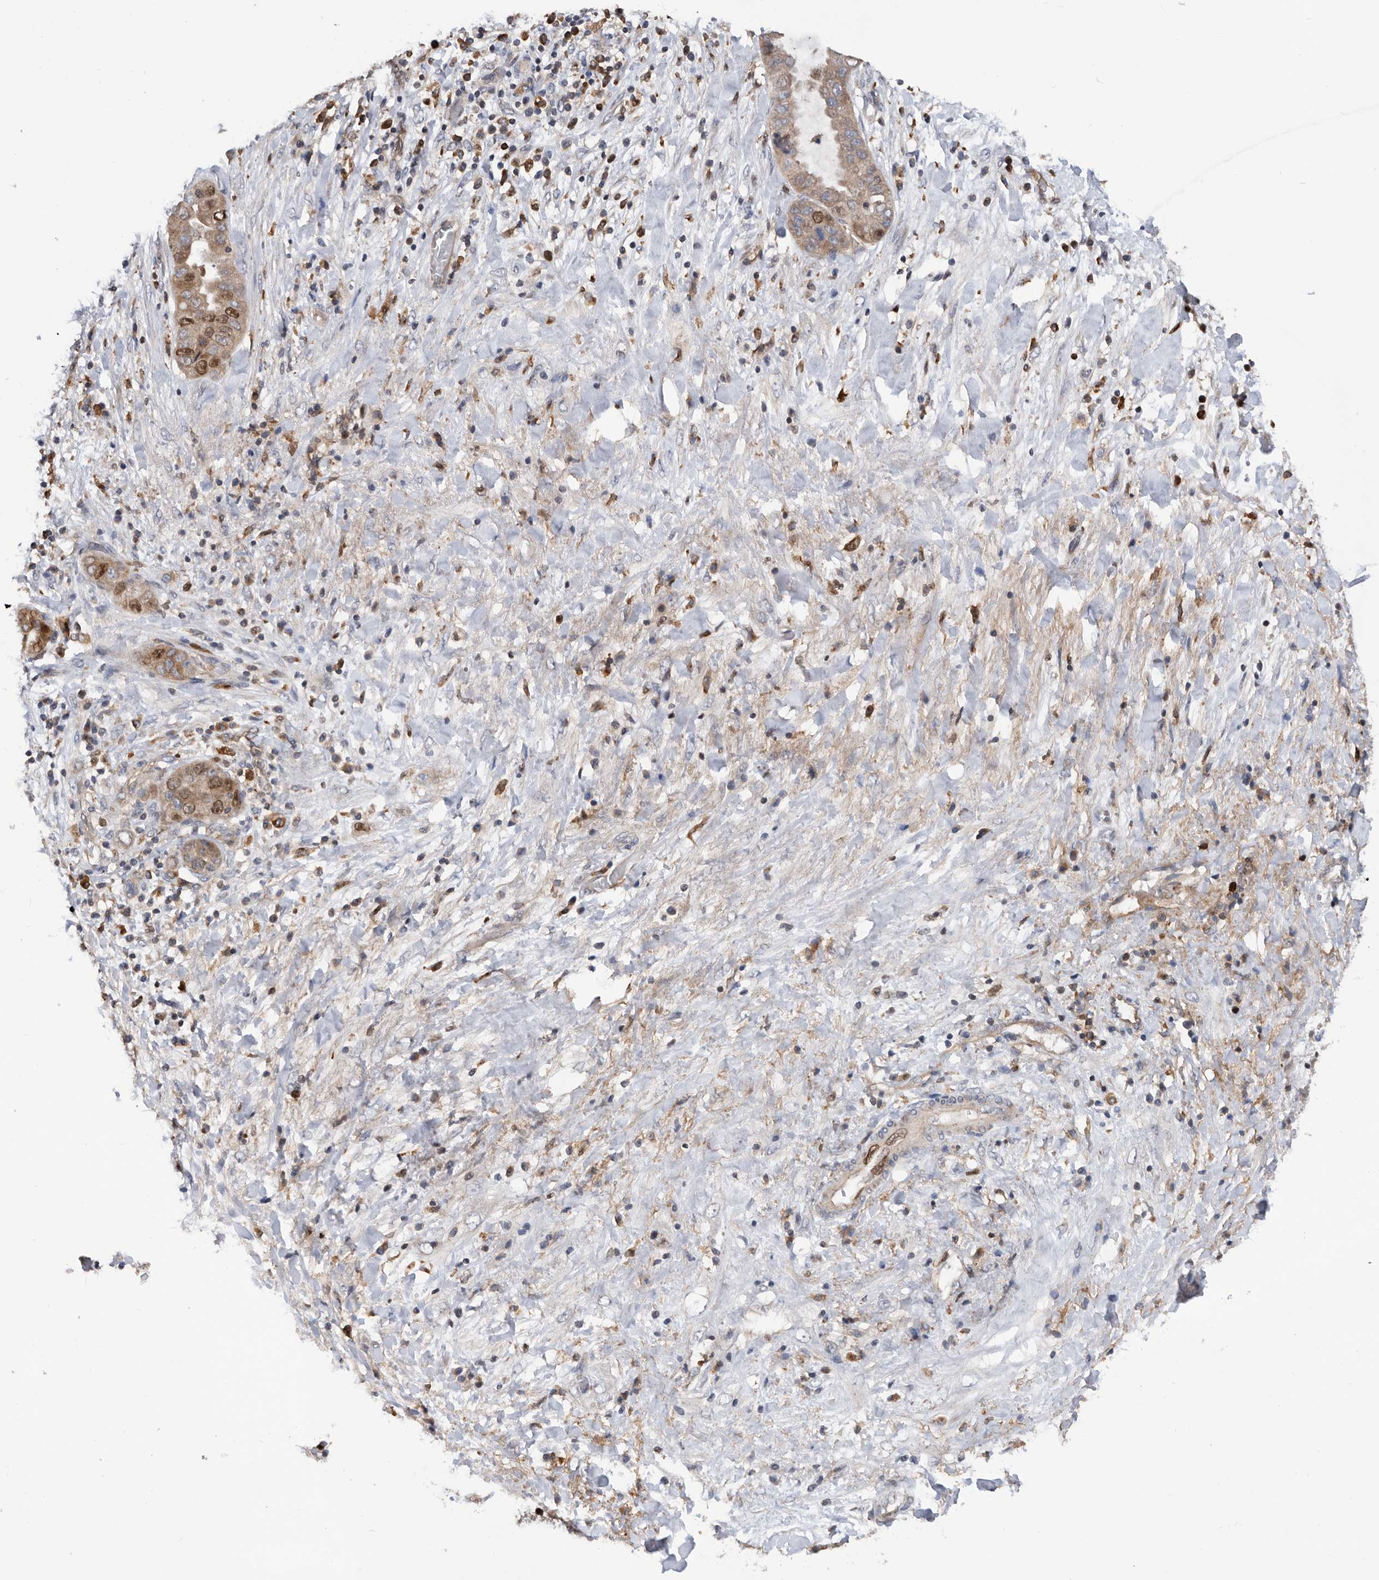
{"staining": {"intensity": "moderate", "quantity": ">75%", "location": "cytoplasmic/membranous,nuclear"}, "tissue": "liver cancer", "cell_type": "Tumor cells", "image_type": "cancer", "snomed": [{"axis": "morphology", "description": "Cholangiocarcinoma"}, {"axis": "topography", "description": "Liver"}], "caption": "The micrograph reveals a brown stain indicating the presence of a protein in the cytoplasmic/membranous and nuclear of tumor cells in liver cancer (cholangiocarcinoma). Immunohistochemistry (ihc) stains the protein in brown and the nuclei are stained blue.", "gene": "ATAD2", "patient": {"sex": "female", "age": 52}}